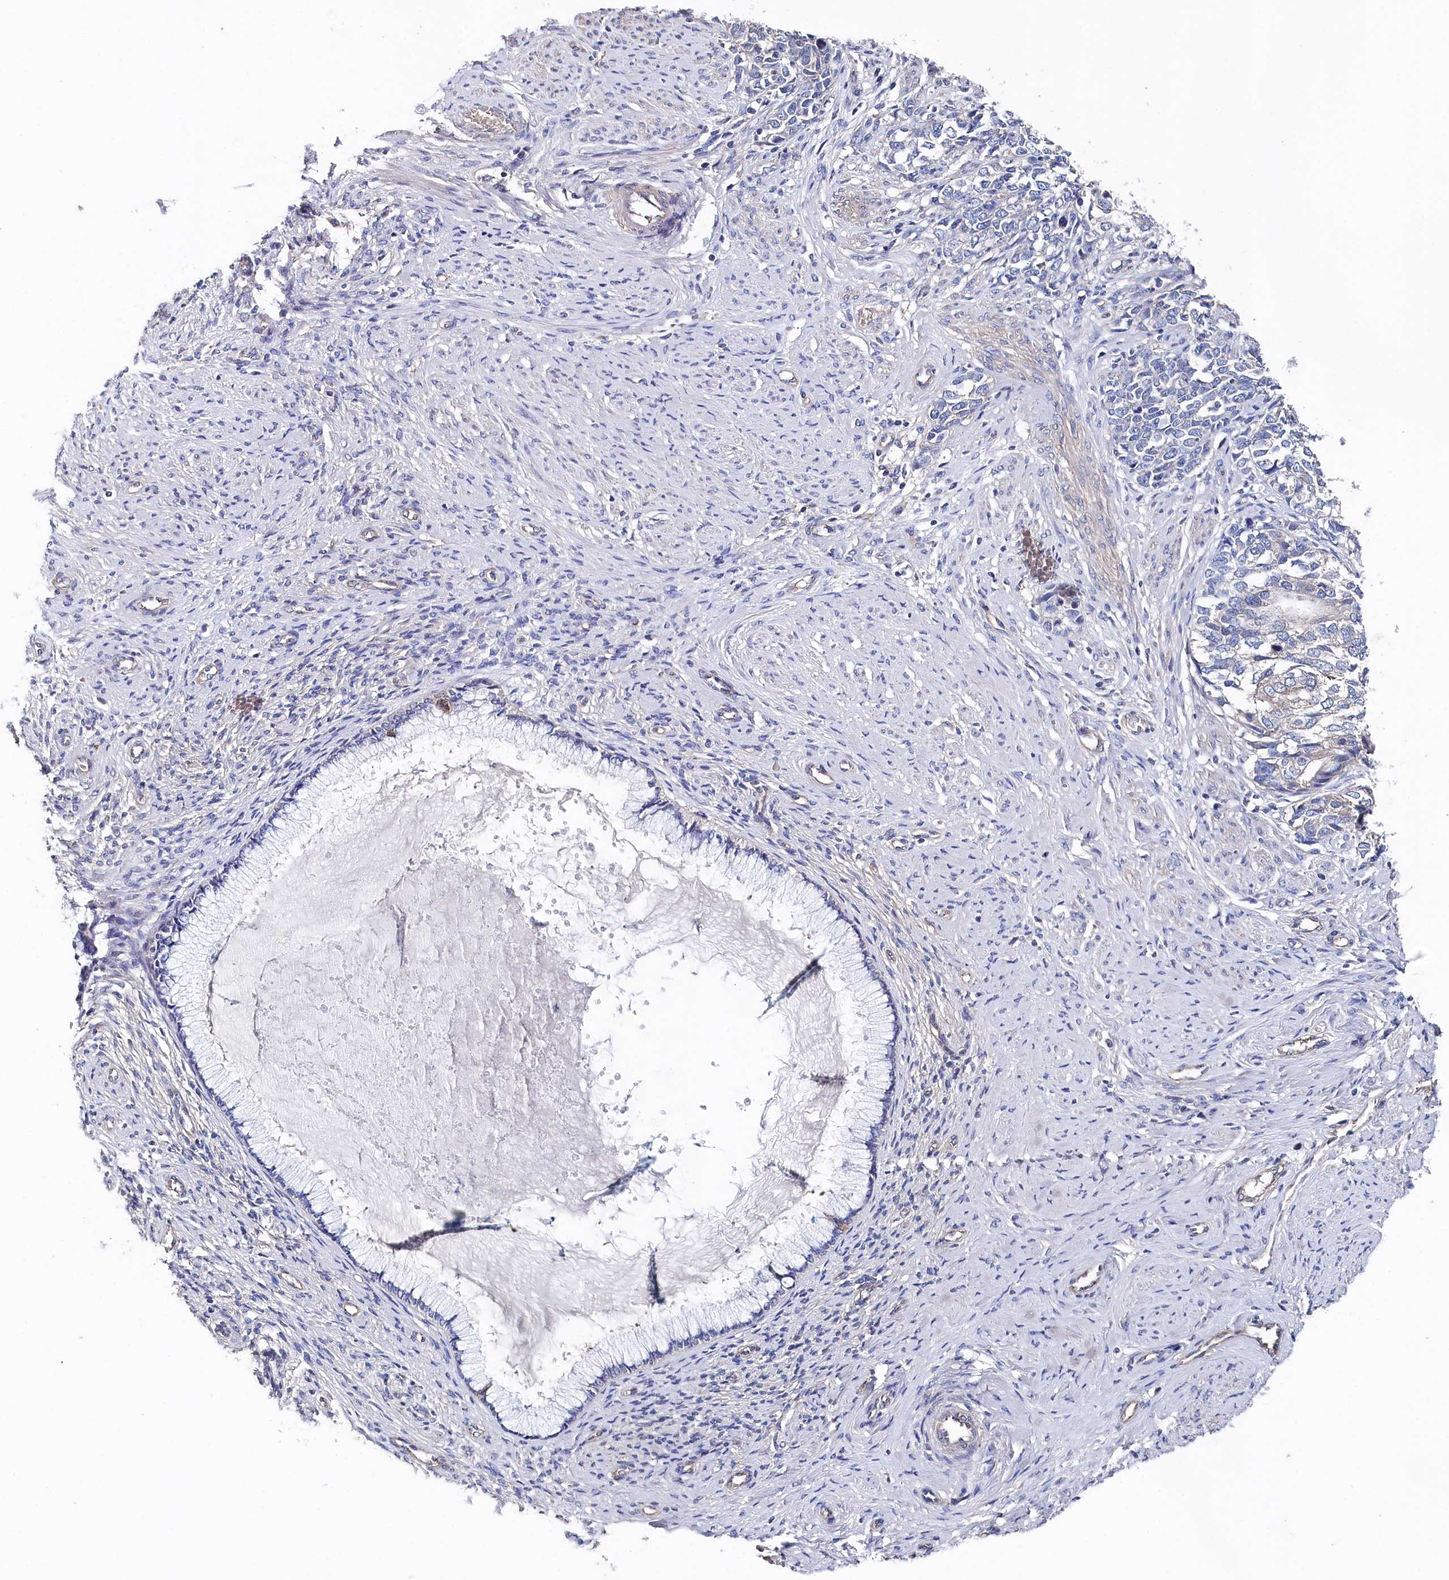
{"staining": {"intensity": "negative", "quantity": "none", "location": "none"}, "tissue": "cervical cancer", "cell_type": "Tumor cells", "image_type": "cancer", "snomed": [{"axis": "morphology", "description": "Squamous cell carcinoma, NOS"}, {"axis": "topography", "description": "Cervix"}], "caption": "Tumor cells are negative for brown protein staining in cervical squamous cell carcinoma.", "gene": "BHMT", "patient": {"sex": "female", "age": 63}}